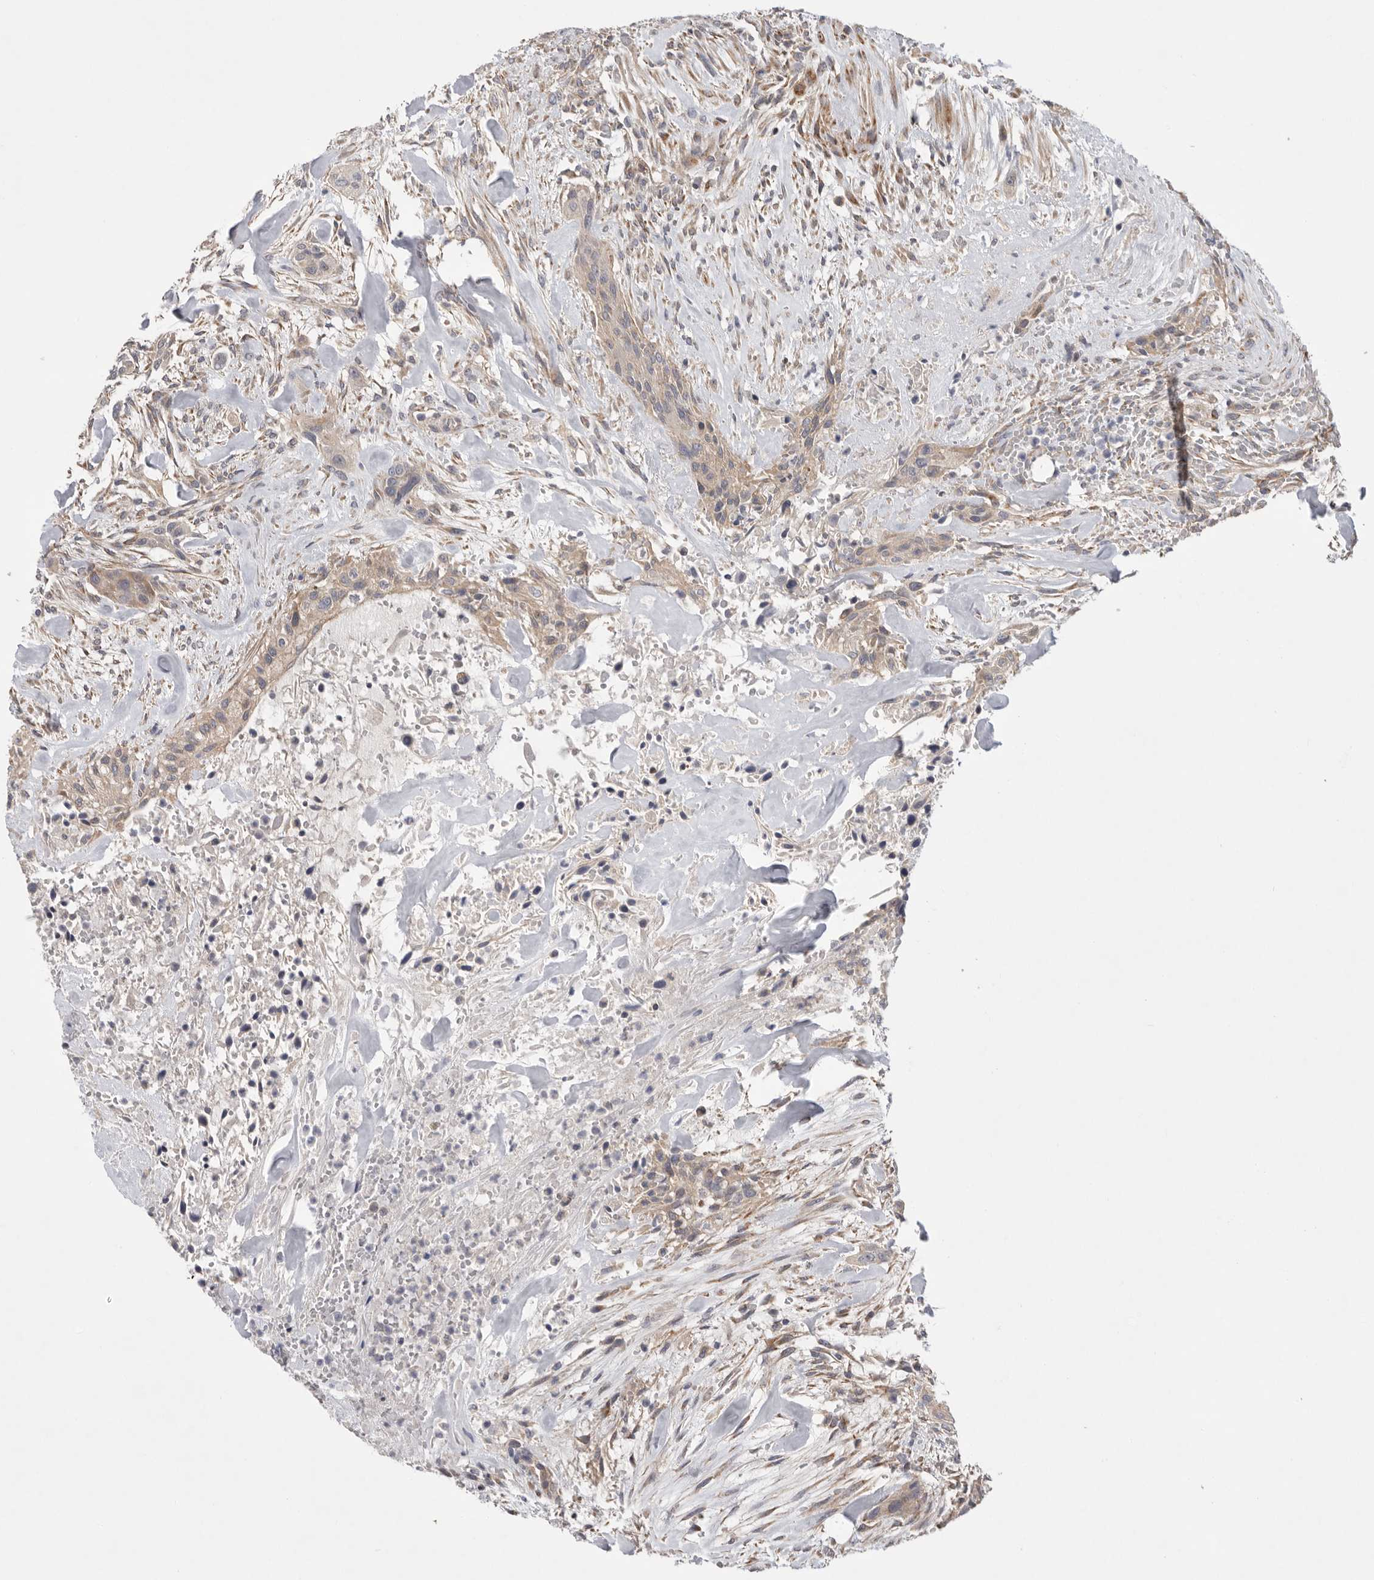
{"staining": {"intensity": "weak", "quantity": ">75%", "location": "cytoplasmic/membranous"}, "tissue": "urothelial cancer", "cell_type": "Tumor cells", "image_type": "cancer", "snomed": [{"axis": "morphology", "description": "Urothelial carcinoma, High grade"}, {"axis": "topography", "description": "Urinary bladder"}], "caption": "A low amount of weak cytoplasmic/membranous expression is seen in about >75% of tumor cells in urothelial cancer tissue.", "gene": "MTFR1L", "patient": {"sex": "male", "age": 35}}